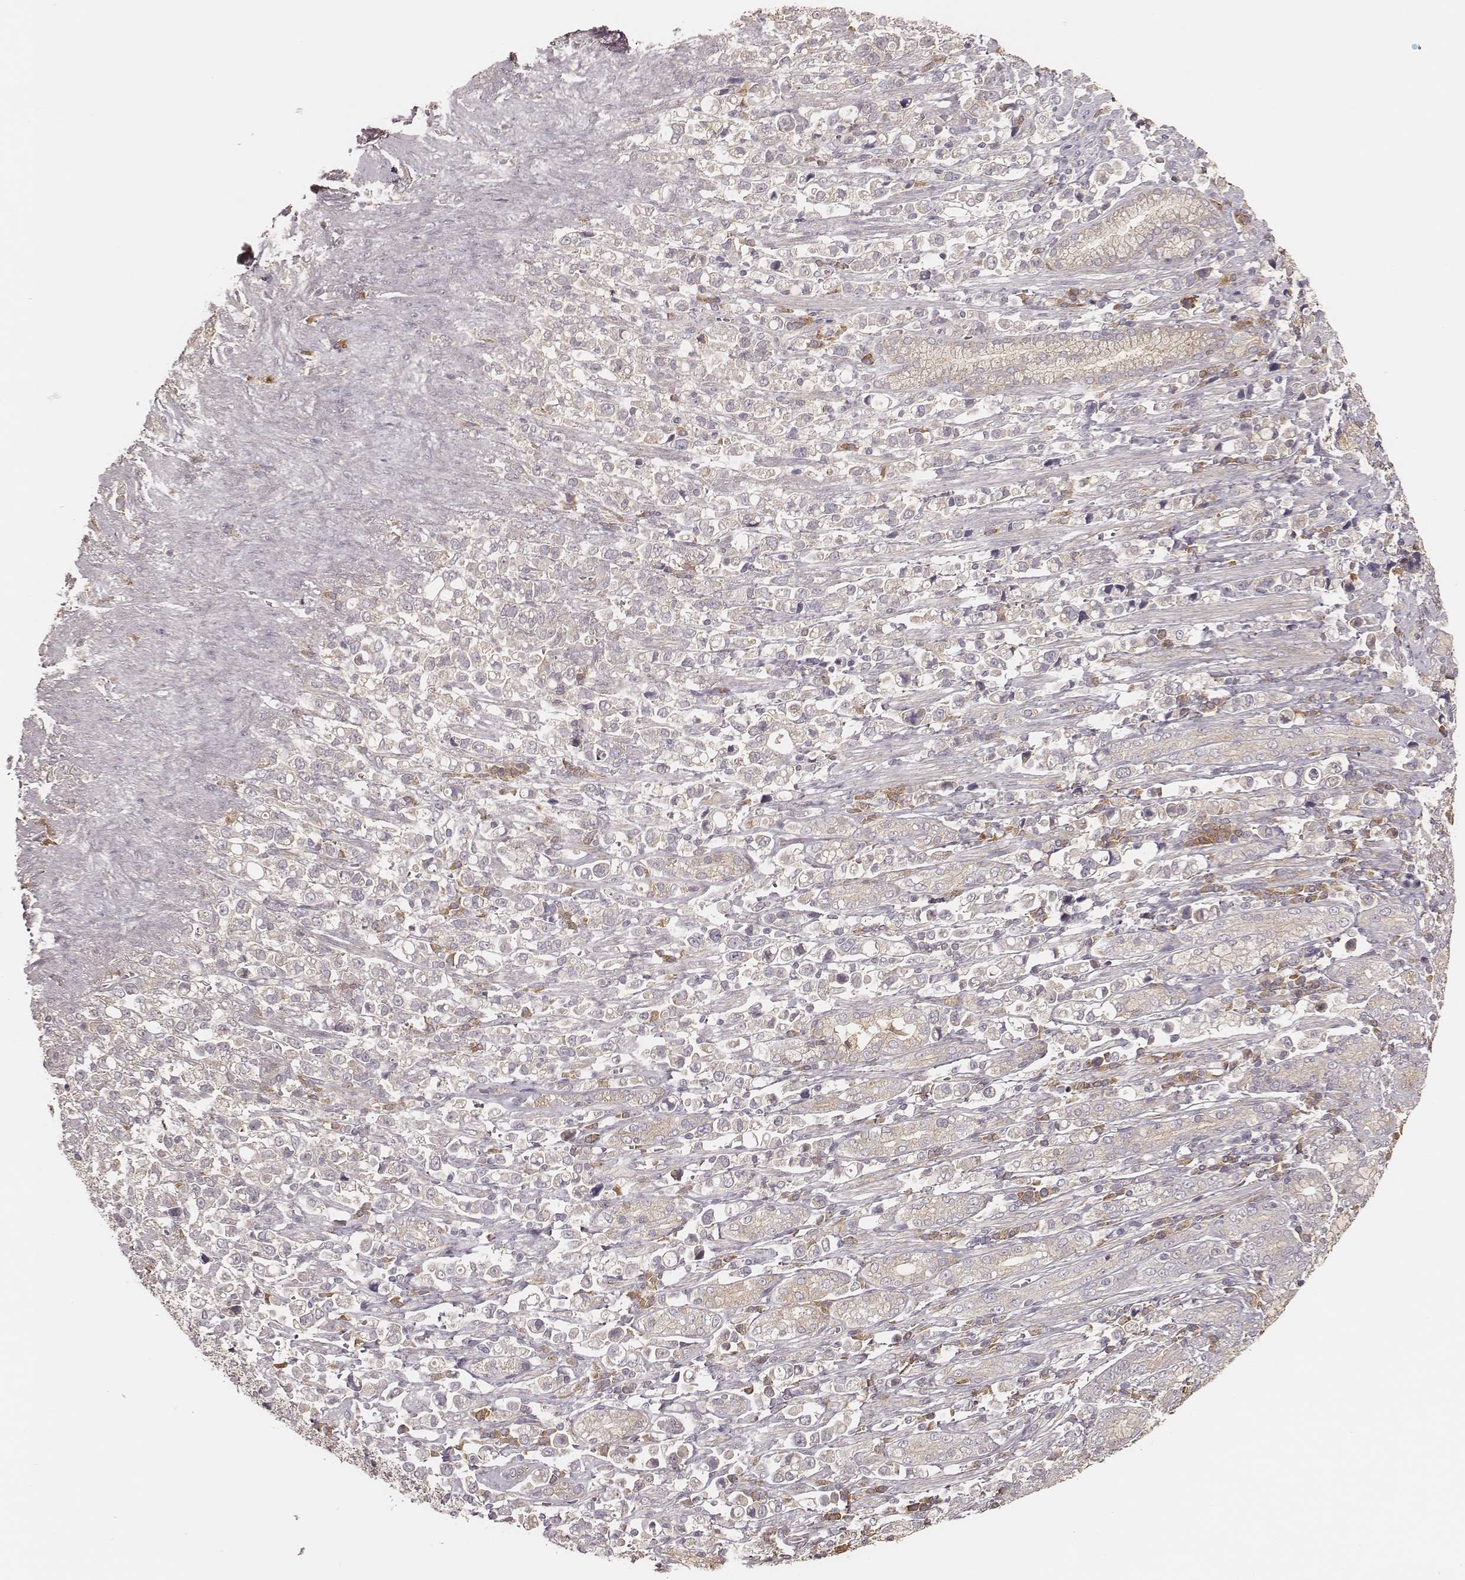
{"staining": {"intensity": "negative", "quantity": "none", "location": "none"}, "tissue": "stomach cancer", "cell_type": "Tumor cells", "image_type": "cancer", "snomed": [{"axis": "morphology", "description": "Adenocarcinoma, NOS"}, {"axis": "topography", "description": "Stomach"}], "caption": "Tumor cells are negative for protein expression in human stomach cancer.", "gene": "CARS1", "patient": {"sex": "male", "age": 63}}